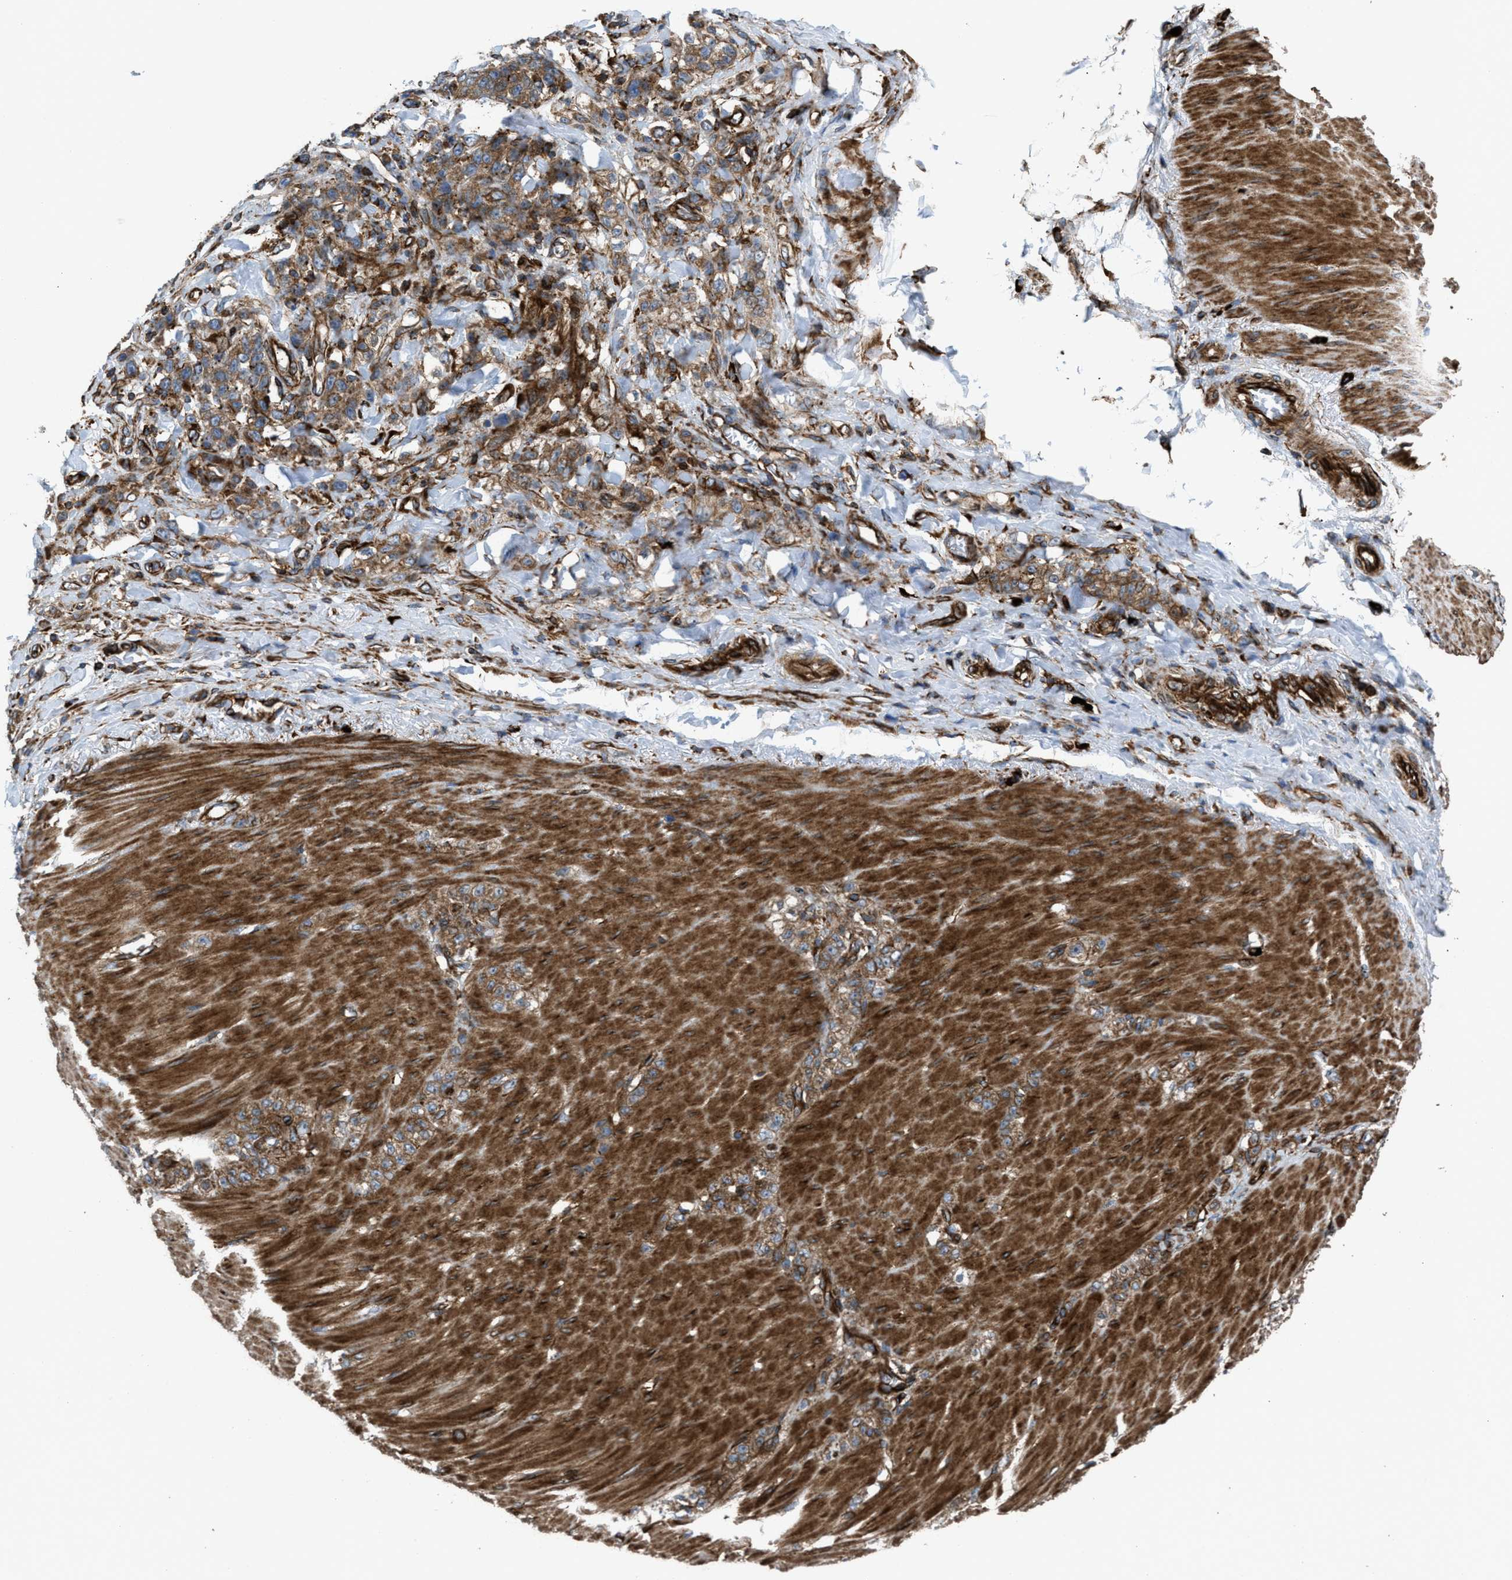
{"staining": {"intensity": "moderate", "quantity": ">75%", "location": "cytoplasmic/membranous"}, "tissue": "stomach cancer", "cell_type": "Tumor cells", "image_type": "cancer", "snomed": [{"axis": "morphology", "description": "Normal tissue, NOS"}, {"axis": "morphology", "description": "Adenocarcinoma, NOS"}, {"axis": "topography", "description": "Stomach"}], "caption": "Immunohistochemistry (IHC) micrograph of stomach cancer stained for a protein (brown), which shows medium levels of moderate cytoplasmic/membranous staining in about >75% of tumor cells.", "gene": "EGLN1", "patient": {"sex": "male", "age": 82}}